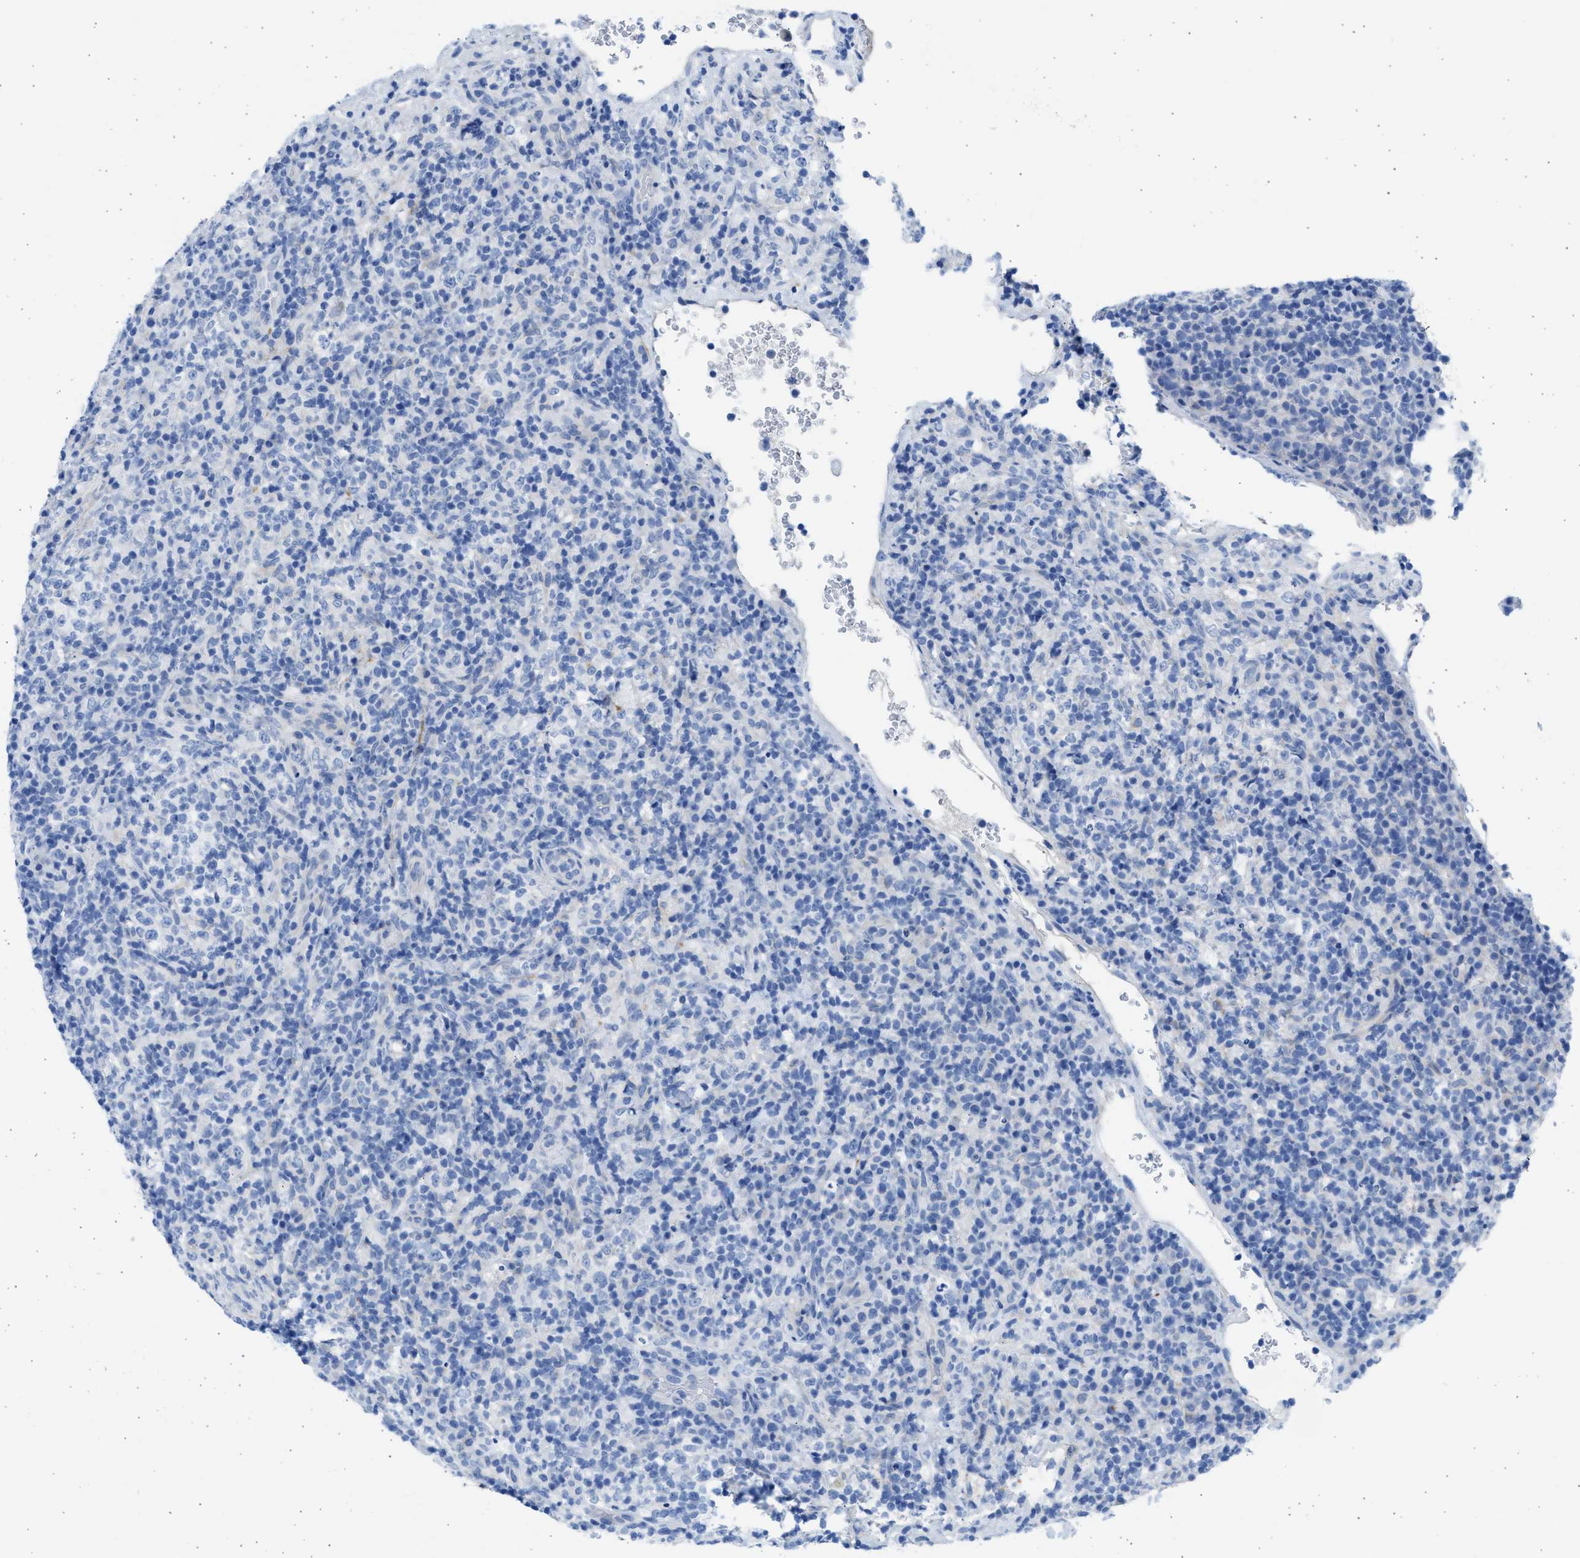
{"staining": {"intensity": "negative", "quantity": "none", "location": "none"}, "tissue": "lymphoma", "cell_type": "Tumor cells", "image_type": "cancer", "snomed": [{"axis": "morphology", "description": "Malignant lymphoma, non-Hodgkin's type, High grade"}, {"axis": "topography", "description": "Lymph node"}], "caption": "A high-resolution image shows IHC staining of lymphoma, which displays no significant expression in tumor cells. The staining is performed using DAB (3,3'-diaminobenzidine) brown chromogen with nuclei counter-stained in using hematoxylin.", "gene": "SPATA3", "patient": {"sex": "female", "age": 76}}